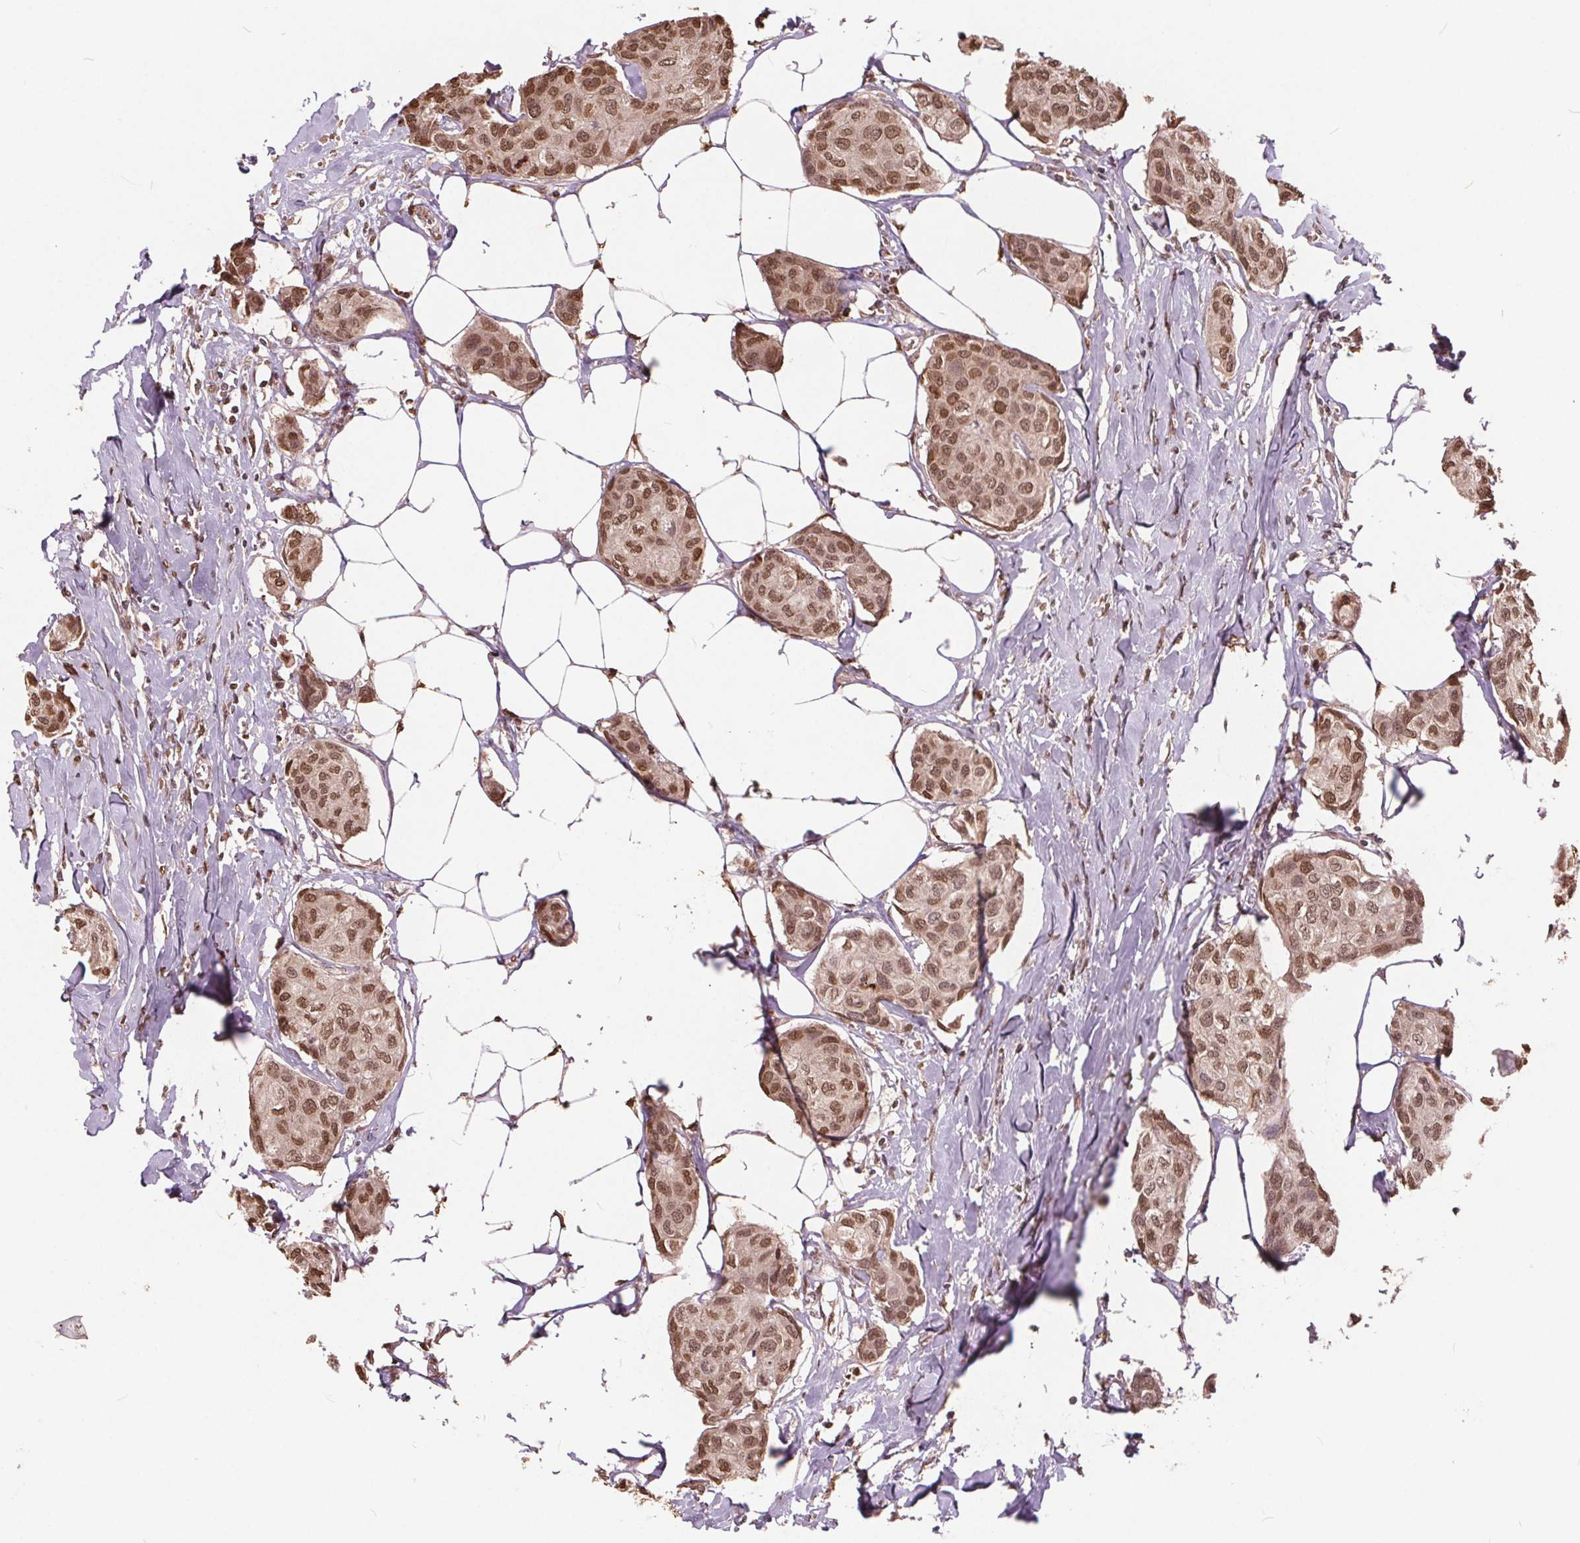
{"staining": {"intensity": "moderate", "quantity": ">75%", "location": "nuclear"}, "tissue": "breast cancer", "cell_type": "Tumor cells", "image_type": "cancer", "snomed": [{"axis": "morphology", "description": "Duct carcinoma"}, {"axis": "topography", "description": "Breast"}], "caption": "Immunohistochemical staining of human breast cancer exhibits medium levels of moderate nuclear staining in about >75% of tumor cells. The staining is performed using DAB brown chromogen to label protein expression. The nuclei are counter-stained blue using hematoxylin.", "gene": "HIF1AN", "patient": {"sex": "female", "age": 80}}